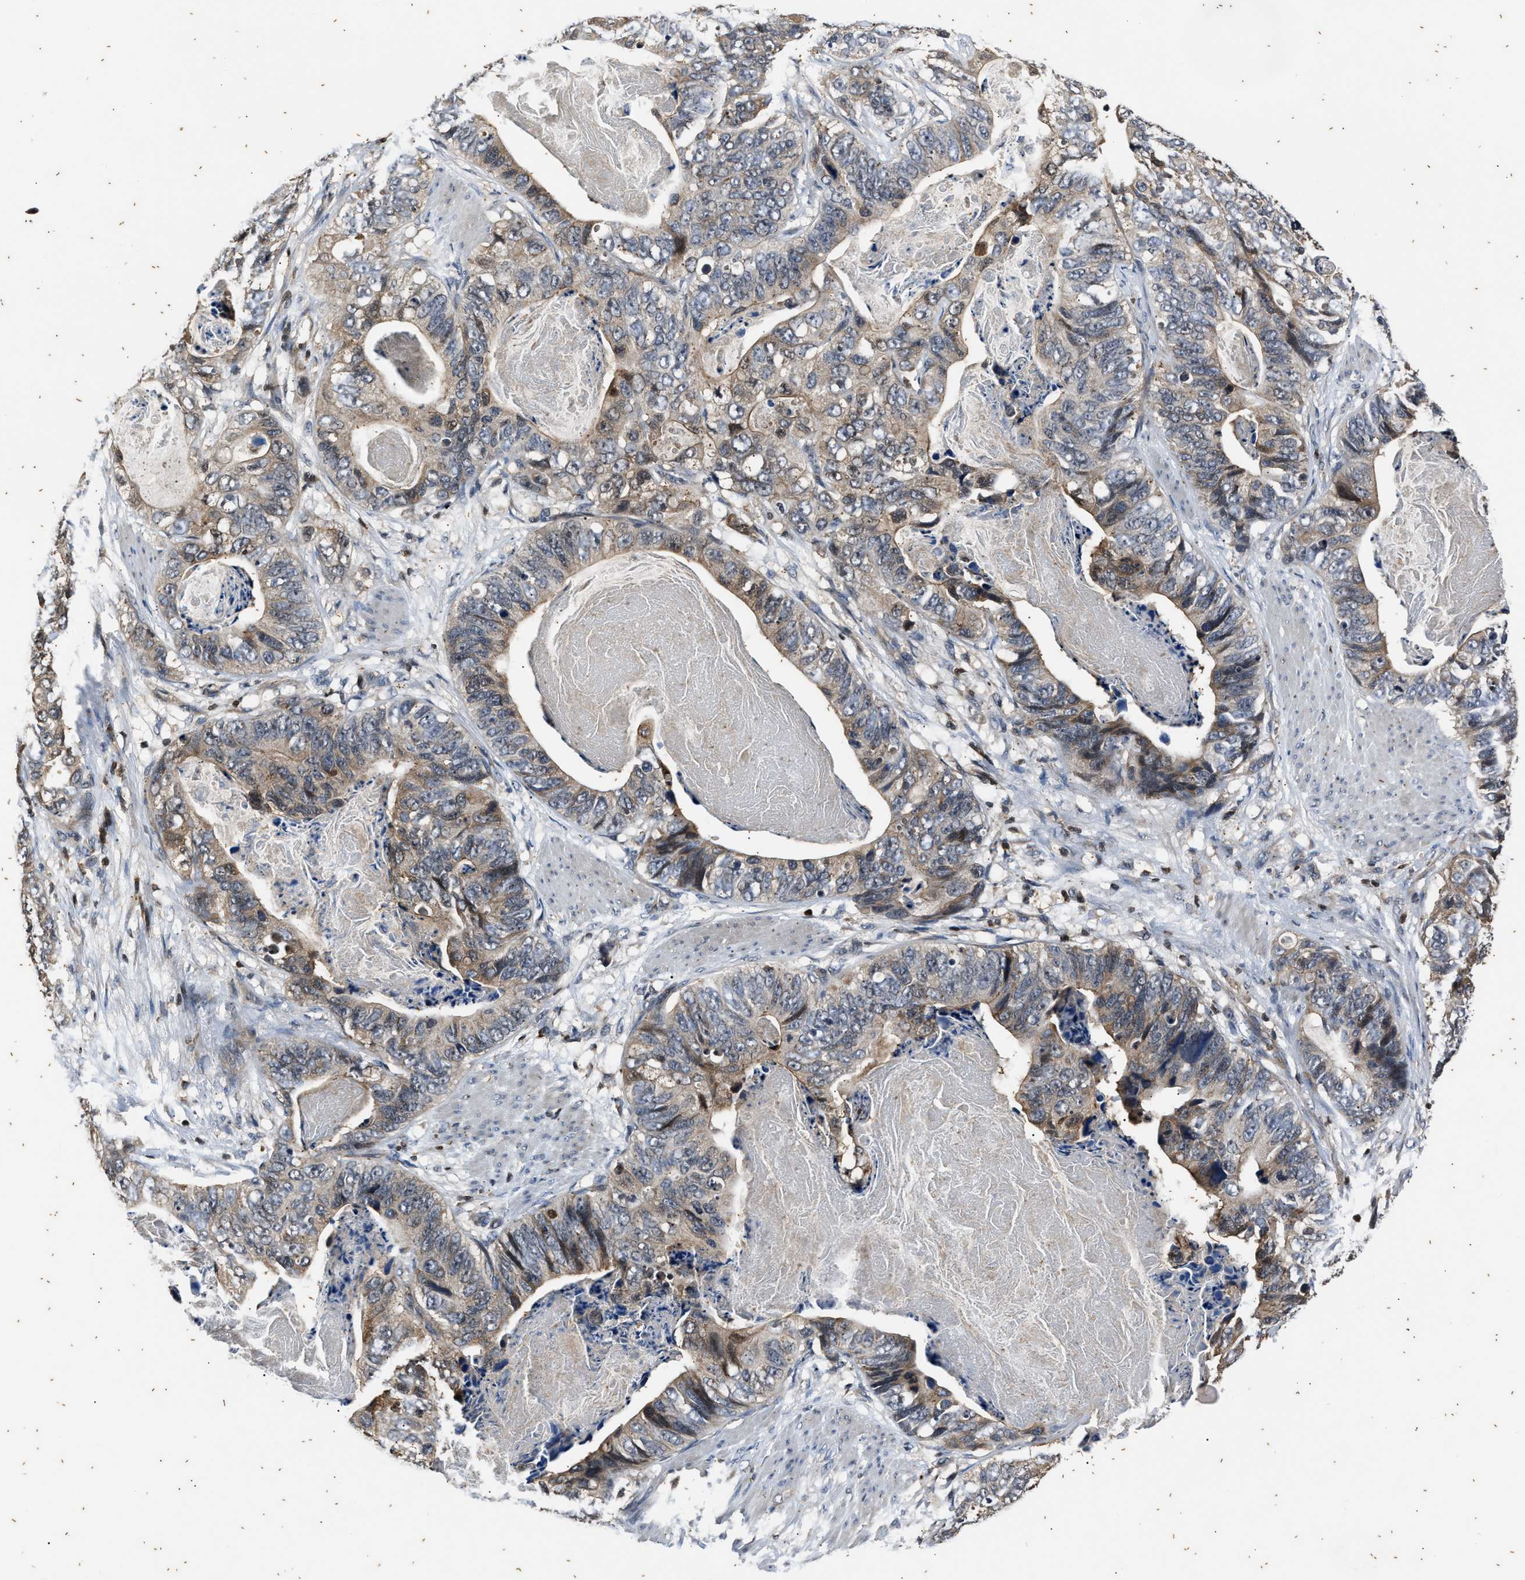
{"staining": {"intensity": "weak", "quantity": ">75%", "location": "cytoplasmic/membranous"}, "tissue": "stomach cancer", "cell_type": "Tumor cells", "image_type": "cancer", "snomed": [{"axis": "morphology", "description": "Adenocarcinoma, NOS"}, {"axis": "topography", "description": "Stomach"}], "caption": "Protein staining displays weak cytoplasmic/membranous positivity in approximately >75% of tumor cells in stomach cancer (adenocarcinoma).", "gene": "PTPN7", "patient": {"sex": "female", "age": 89}}